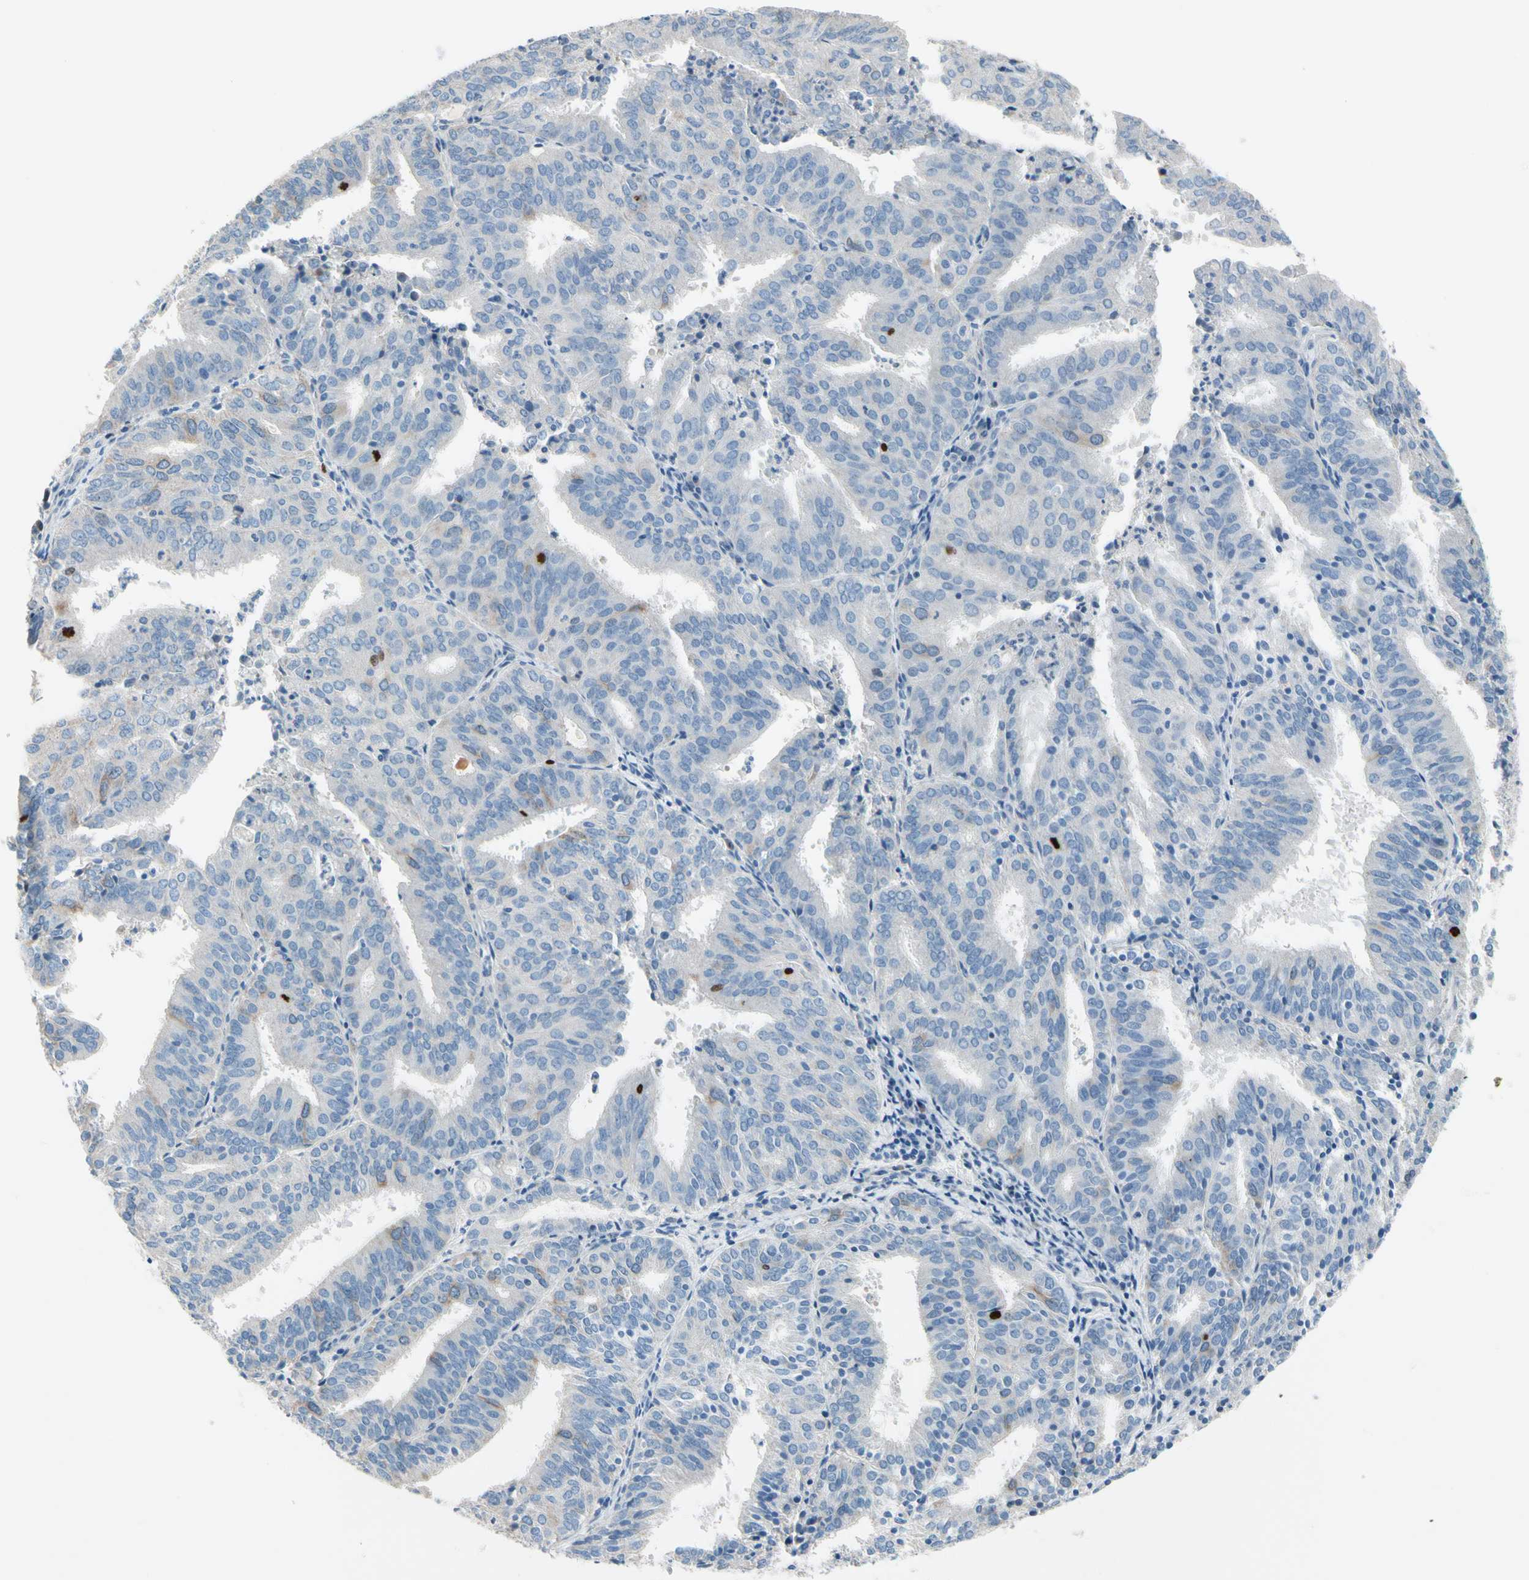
{"staining": {"intensity": "negative", "quantity": "none", "location": "none"}, "tissue": "endometrial cancer", "cell_type": "Tumor cells", "image_type": "cancer", "snomed": [{"axis": "morphology", "description": "Adenocarcinoma, NOS"}, {"axis": "topography", "description": "Uterus"}], "caption": "High magnification brightfield microscopy of endometrial adenocarcinoma stained with DAB (3,3'-diaminobenzidine) (brown) and counterstained with hematoxylin (blue): tumor cells show no significant staining.", "gene": "CKAP2", "patient": {"sex": "female", "age": 60}}